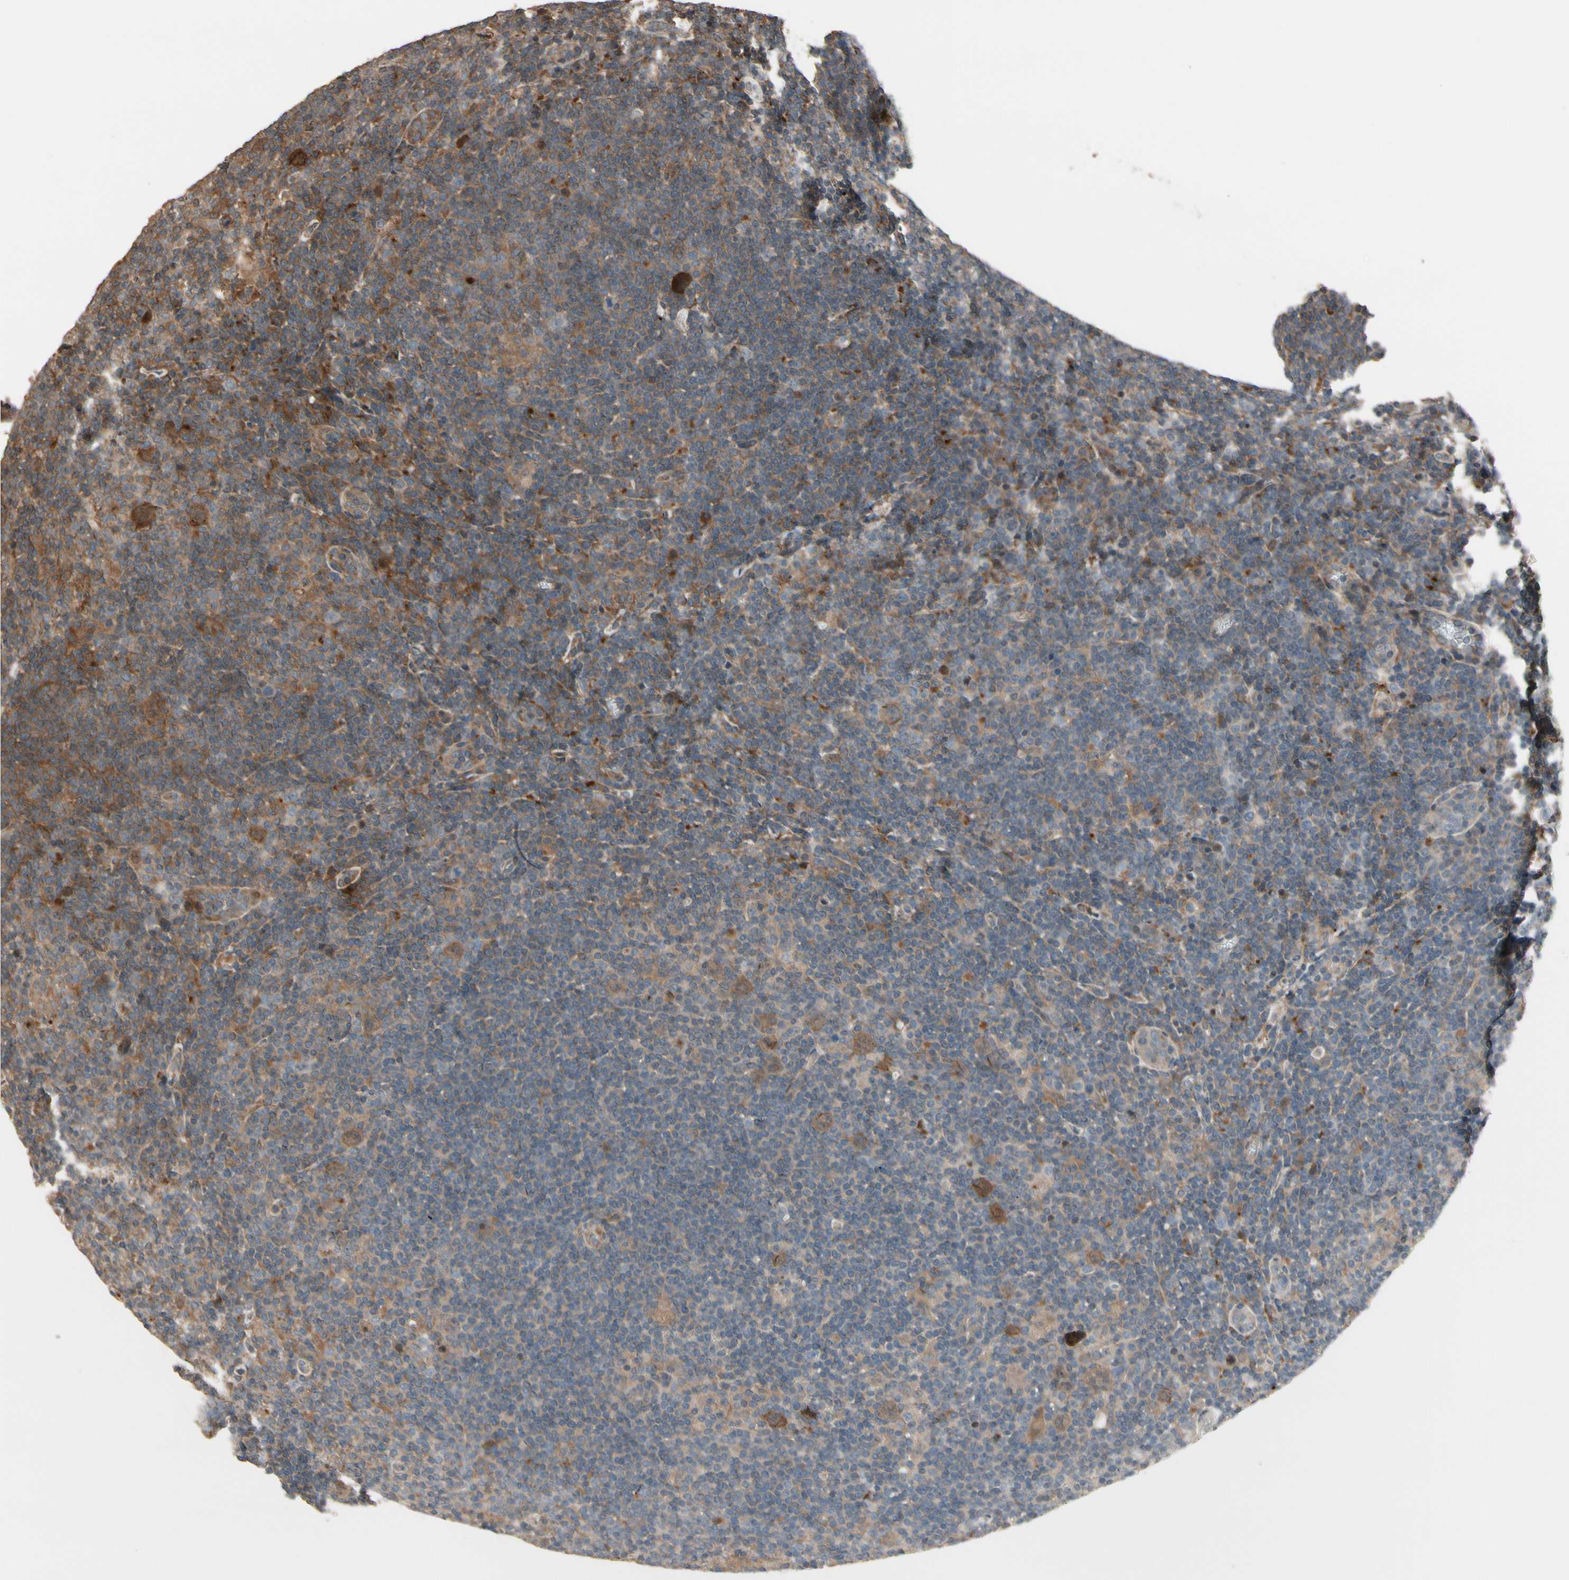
{"staining": {"intensity": "weak", "quantity": "25%-75%", "location": "cytoplasmic/membranous"}, "tissue": "lymphoma", "cell_type": "Tumor cells", "image_type": "cancer", "snomed": [{"axis": "morphology", "description": "Hodgkin's disease, NOS"}, {"axis": "topography", "description": "Lymph node"}], "caption": "Lymphoma stained with a brown dye reveals weak cytoplasmic/membranous positive positivity in about 25%-75% of tumor cells.", "gene": "CSF1R", "patient": {"sex": "female", "age": 57}}